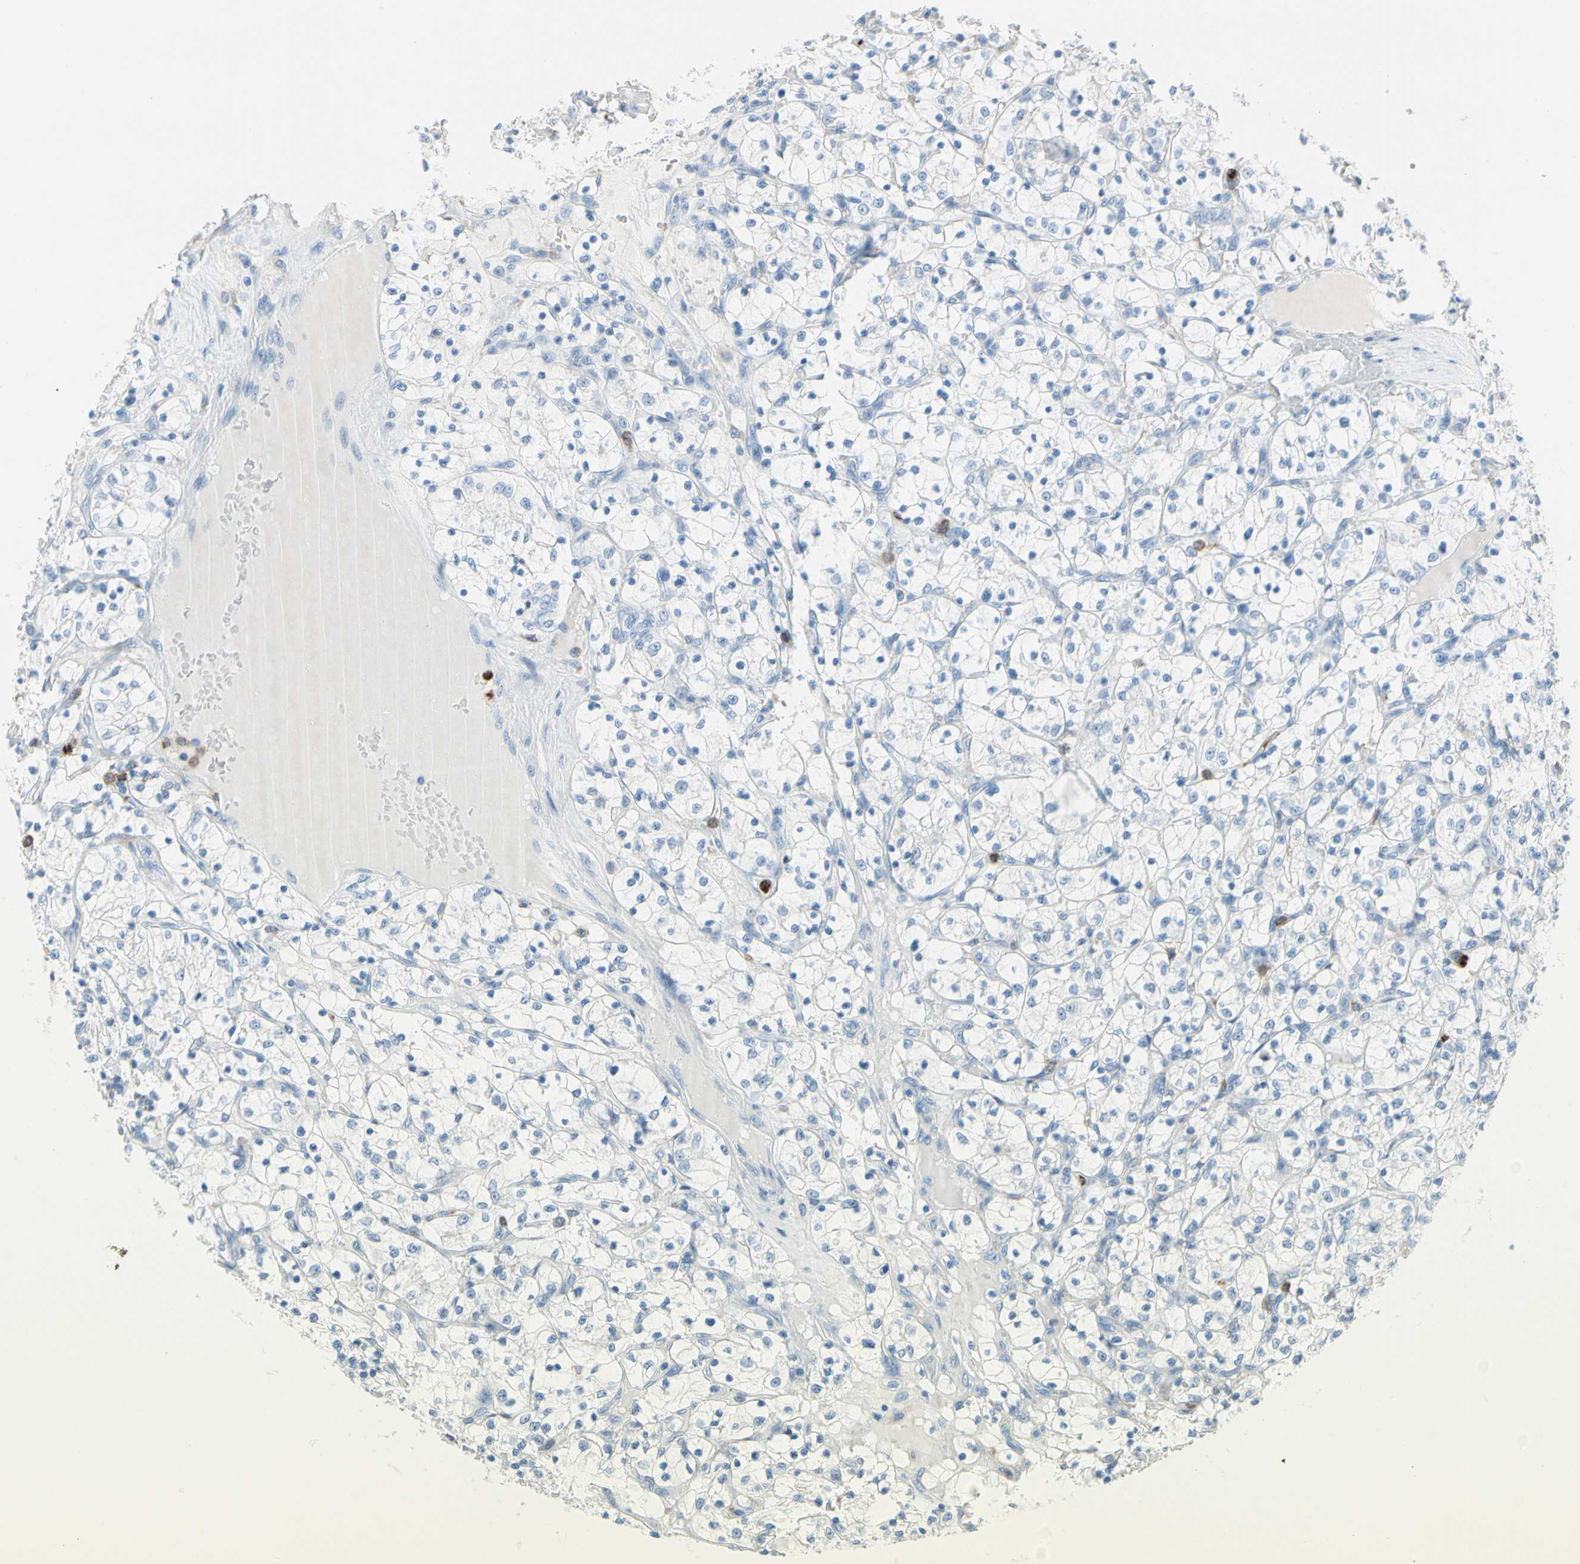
{"staining": {"intensity": "negative", "quantity": "none", "location": "none"}, "tissue": "renal cancer", "cell_type": "Tumor cells", "image_type": "cancer", "snomed": [{"axis": "morphology", "description": "Adenocarcinoma, NOS"}, {"axis": "topography", "description": "Kidney"}], "caption": "DAB immunohistochemical staining of renal cancer (adenocarcinoma) exhibits no significant positivity in tumor cells.", "gene": "CLEC4A", "patient": {"sex": "female", "age": 69}}